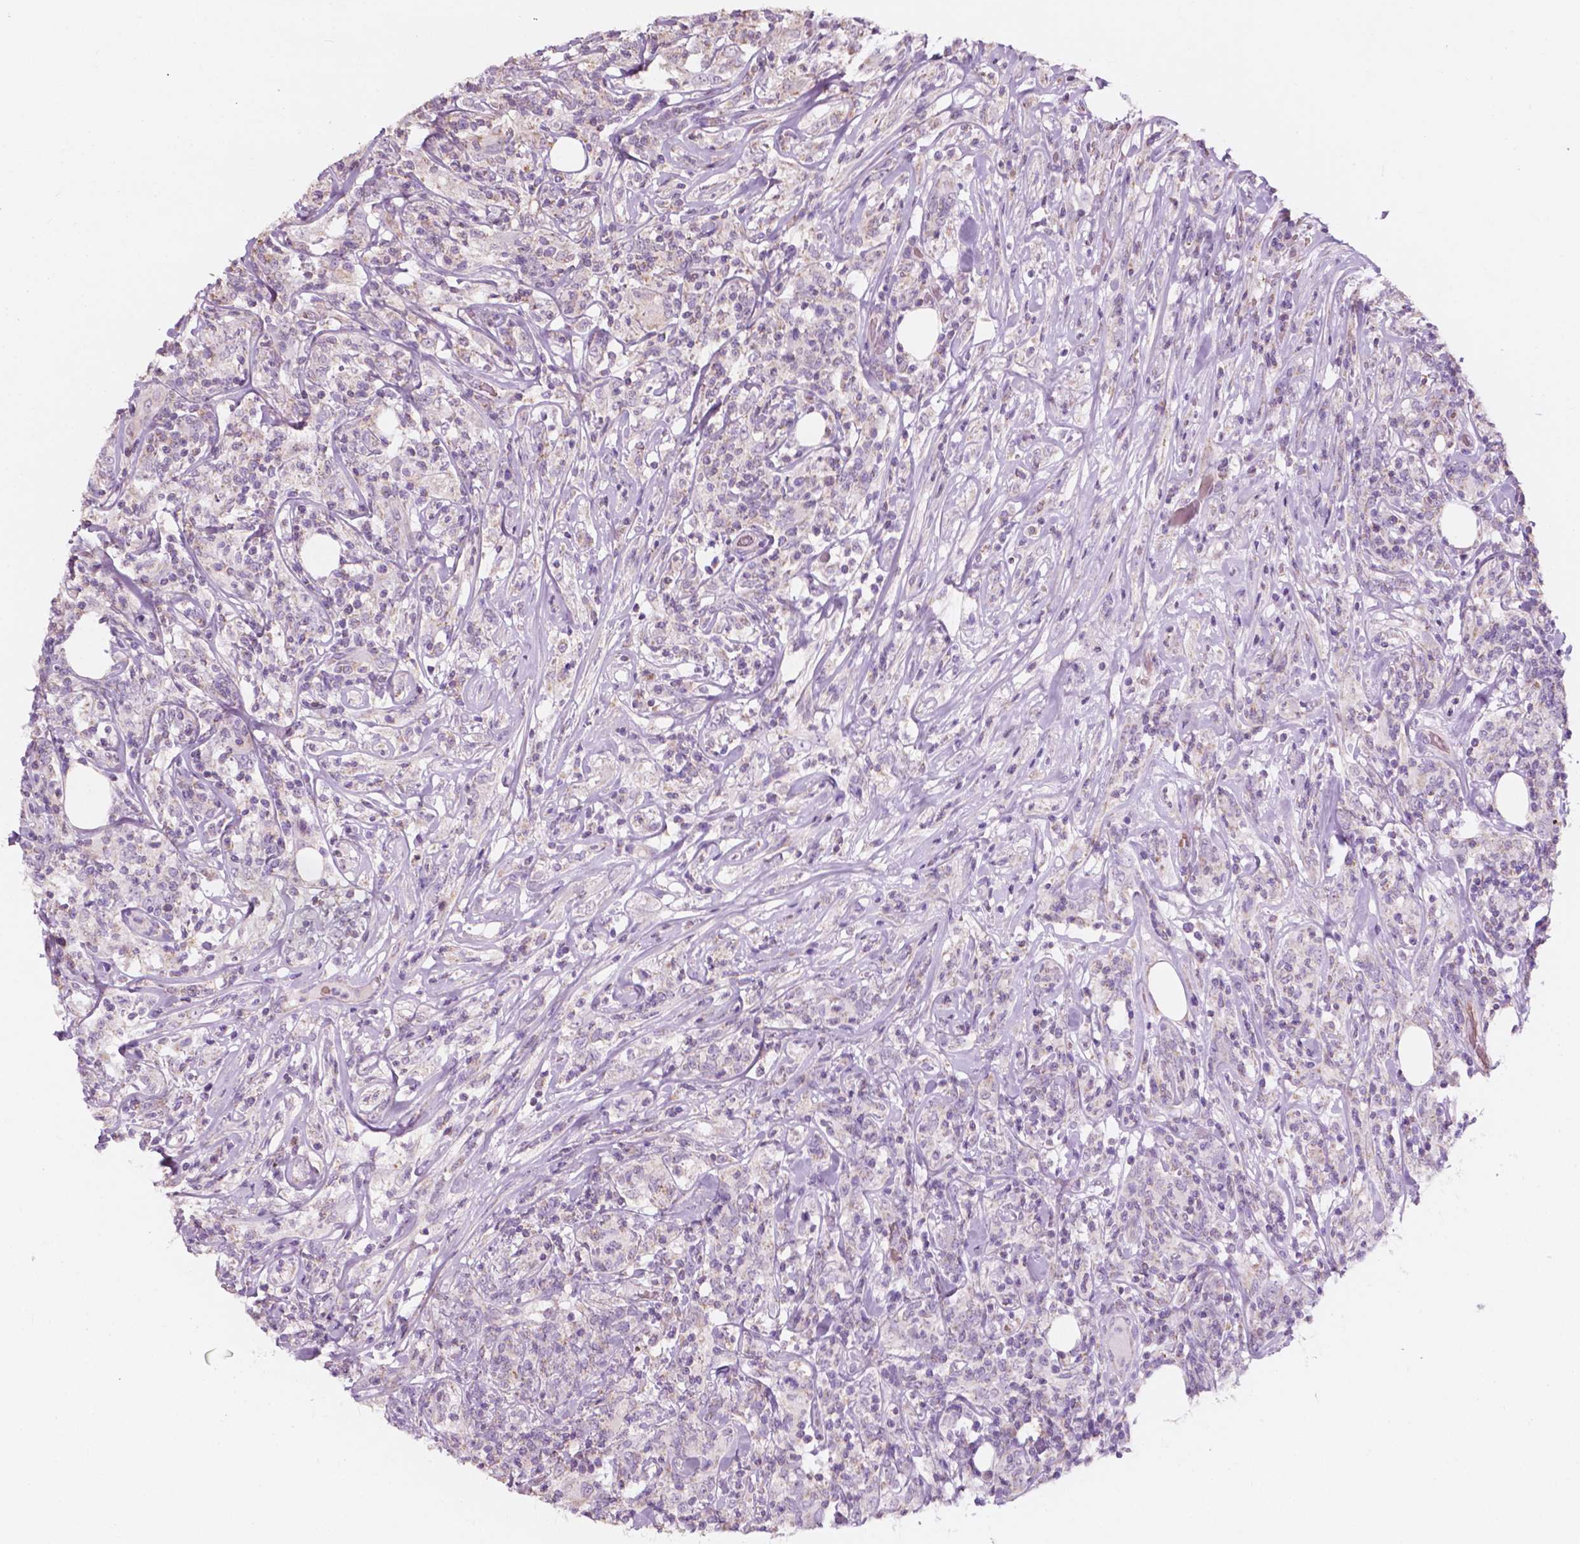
{"staining": {"intensity": "negative", "quantity": "none", "location": "none"}, "tissue": "lymphoma", "cell_type": "Tumor cells", "image_type": "cancer", "snomed": [{"axis": "morphology", "description": "Malignant lymphoma, non-Hodgkin's type, High grade"}, {"axis": "topography", "description": "Lymph node"}], "caption": "This is an IHC histopathology image of lymphoma. There is no staining in tumor cells.", "gene": "NDUFS1", "patient": {"sex": "female", "age": 84}}